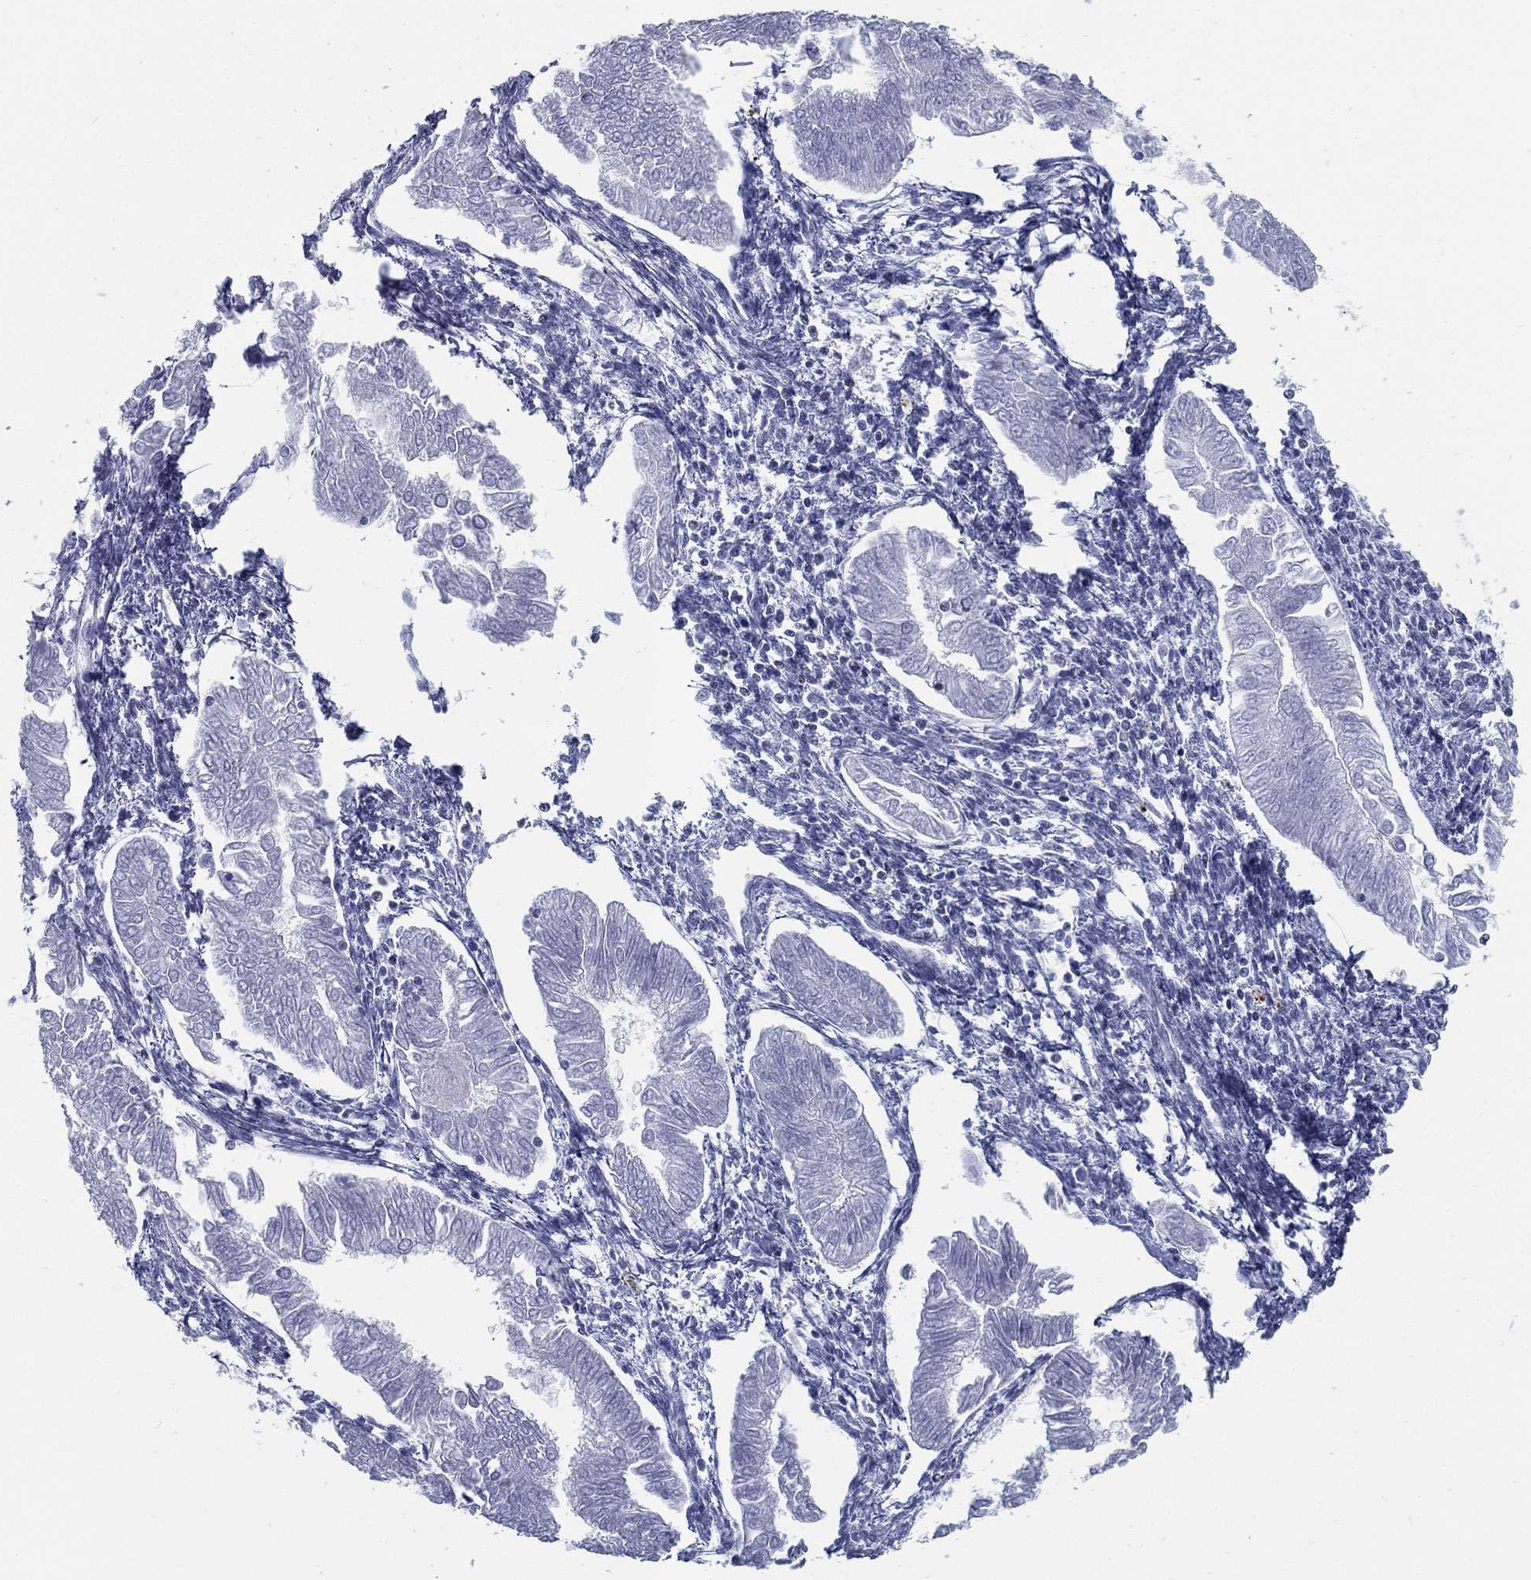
{"staining": {"intensity": "negative", "quantity": "none", "location": "none"}, "tissue": "endometrial cancer", "cell_type": "Tumor cells", "image_type": "cancer", "snomed": [{"axis": "morphology", "description": "Adenocarcinoma, NOS"}, {"axis": "topography", "description": "Endometrium"}], "caption": "Adenocarcinoma (endometrial) was stained to show a protein in brown. There is no significant positivity in tumor cells. (DAB (3,3'-diaminobenzidine) immunohistochemistry with hematoxylin counter stain).", "gene": "PYHIN1", "patient": {"sex": "female", "age": 53}}